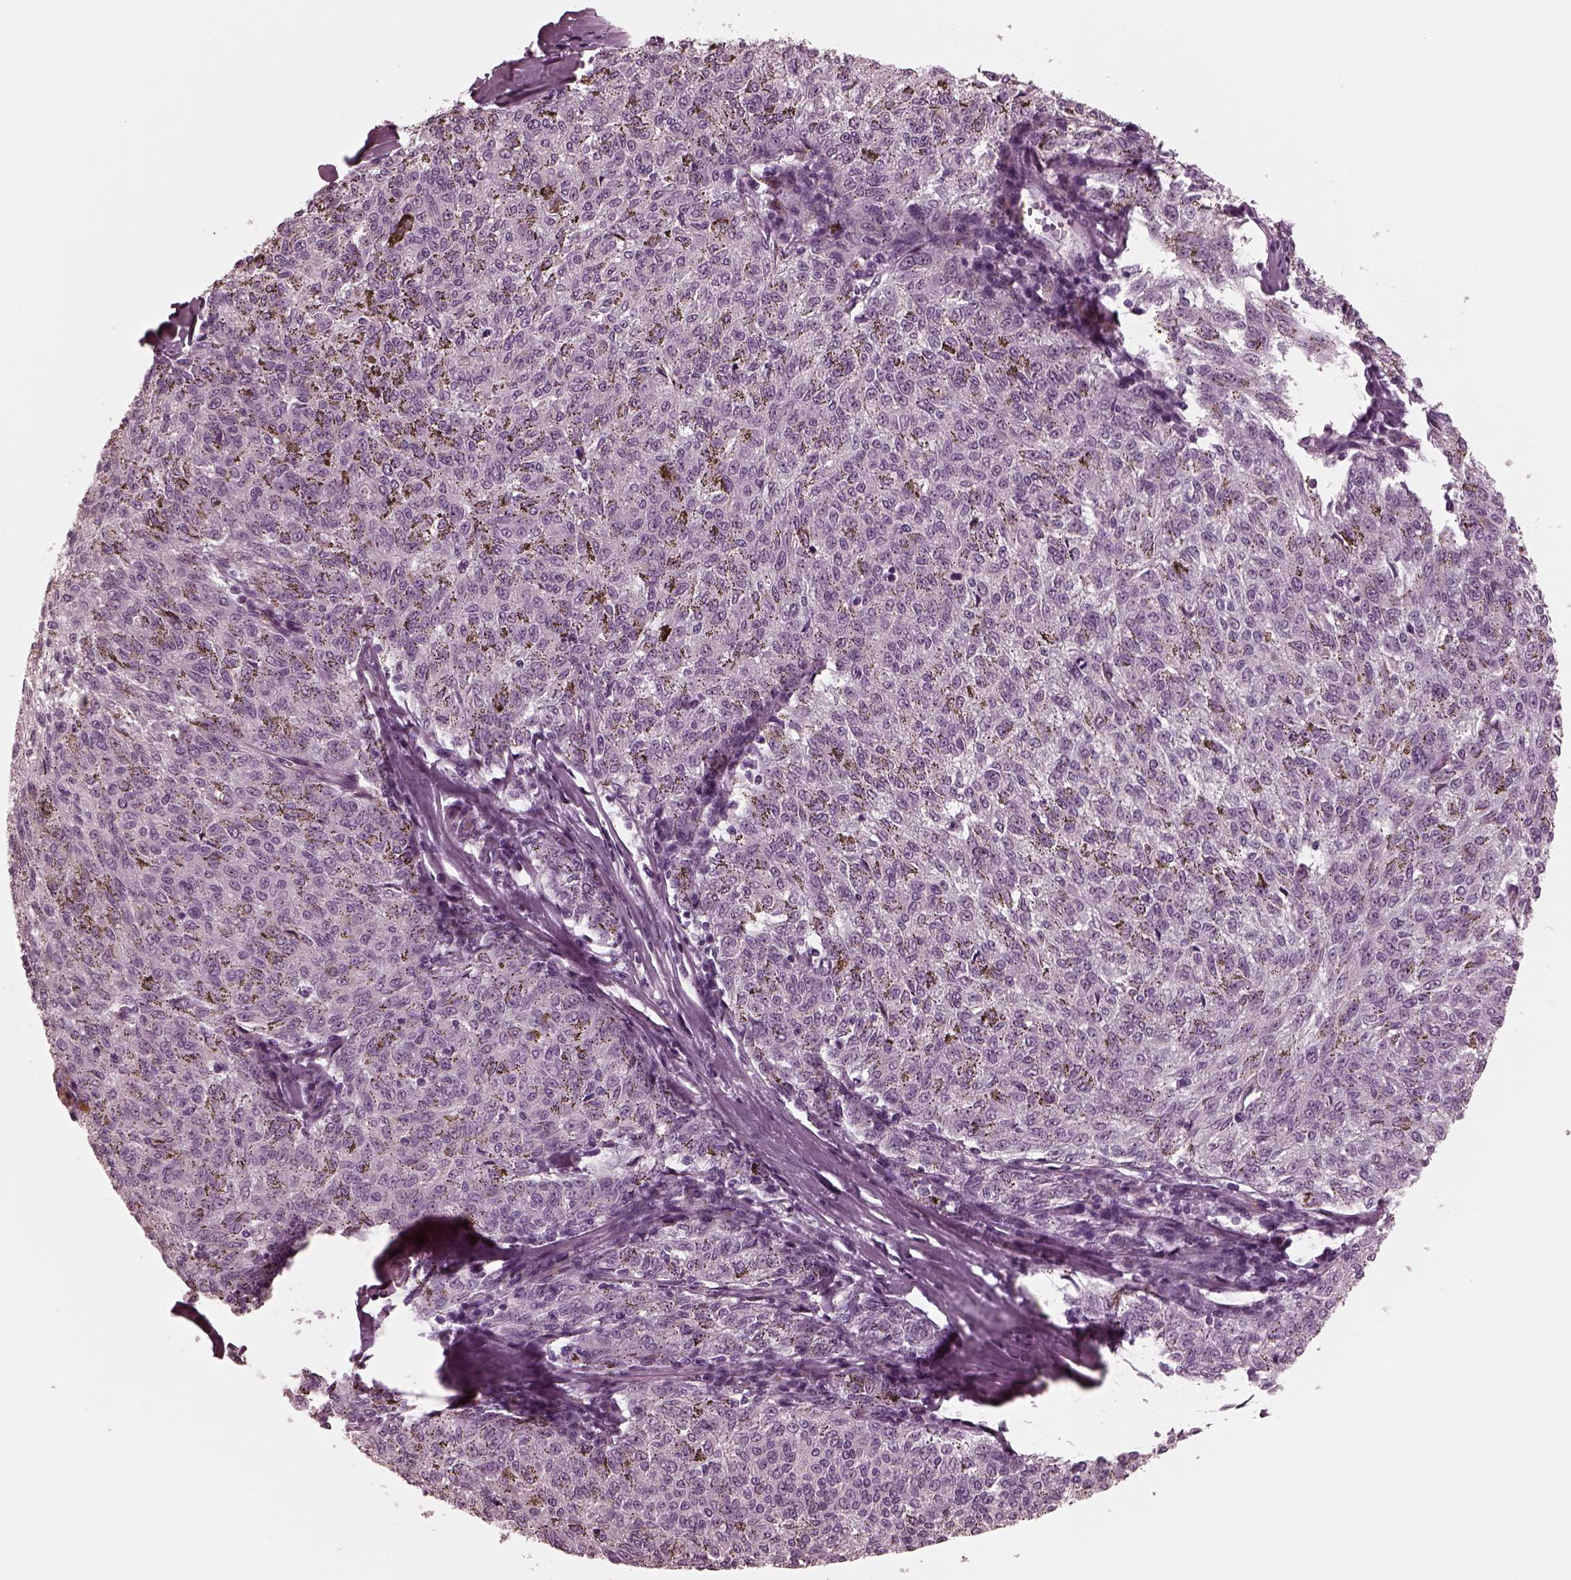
{"staining": {"intensity": "negative", "quantity": "none", "location": "none"}, "tissue": "melanoma", "cell_type": "Tumor cells", "image_type": "cancer", "snomed": [{"axis": "morphology", "description": "Malignant melanoma, NOS"}, {"axis": "topography", "description": "Skin"}], "caption": "This is an immunohistochemistry (IHC) image of human malignant melanoma. There is no positivity in tumor cells.", "gene": "KIF6", "patient": {"sex": "female", "age": 72}}